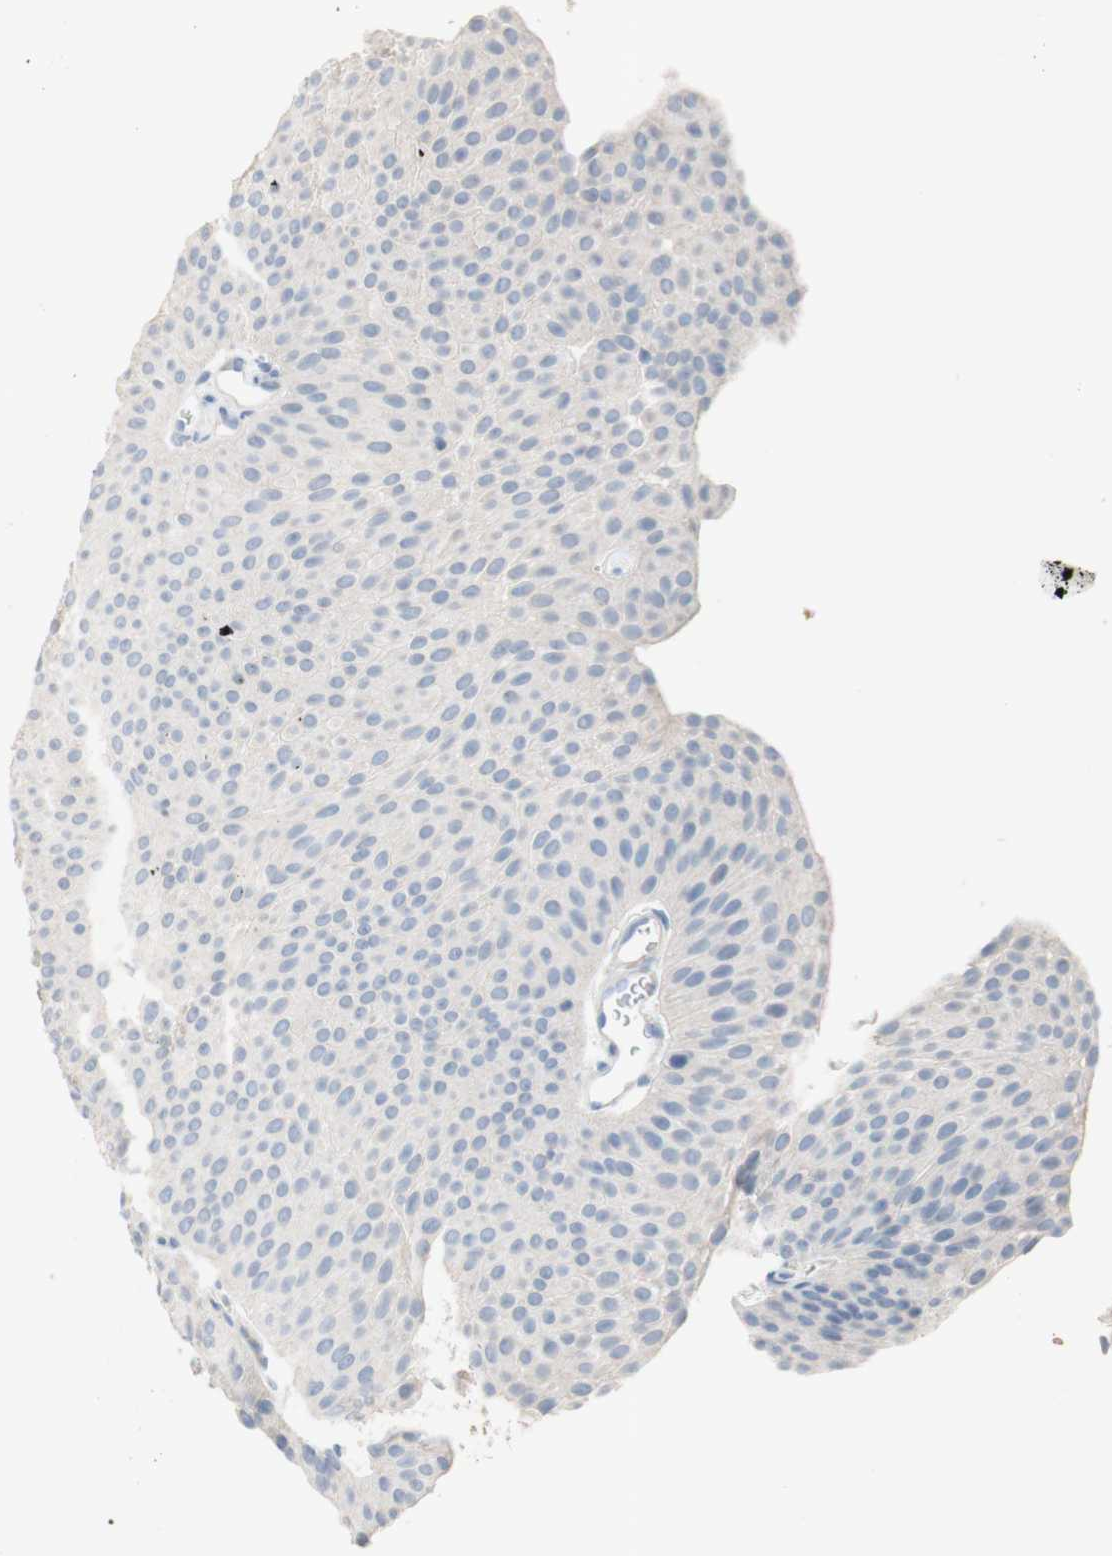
{"staining": {"intensity": "negative", "quantity": "none", "location": "none"}, "tissue": "urothelial cancer", "cell_type": "Tumor cells", "image_type": "cancer", "snomed": [{"axis": "morphology", "description": "Urothelial carcinoma, Low grade"}, {"axis": "topography", "description": "Urinary bladder"}], "caption": "The histopathology image demonstrates no significant expression in tumor cells of urothelial cancer.", "gene": "PACSIN1", "patient": {"sex": "female", "age": 60}}